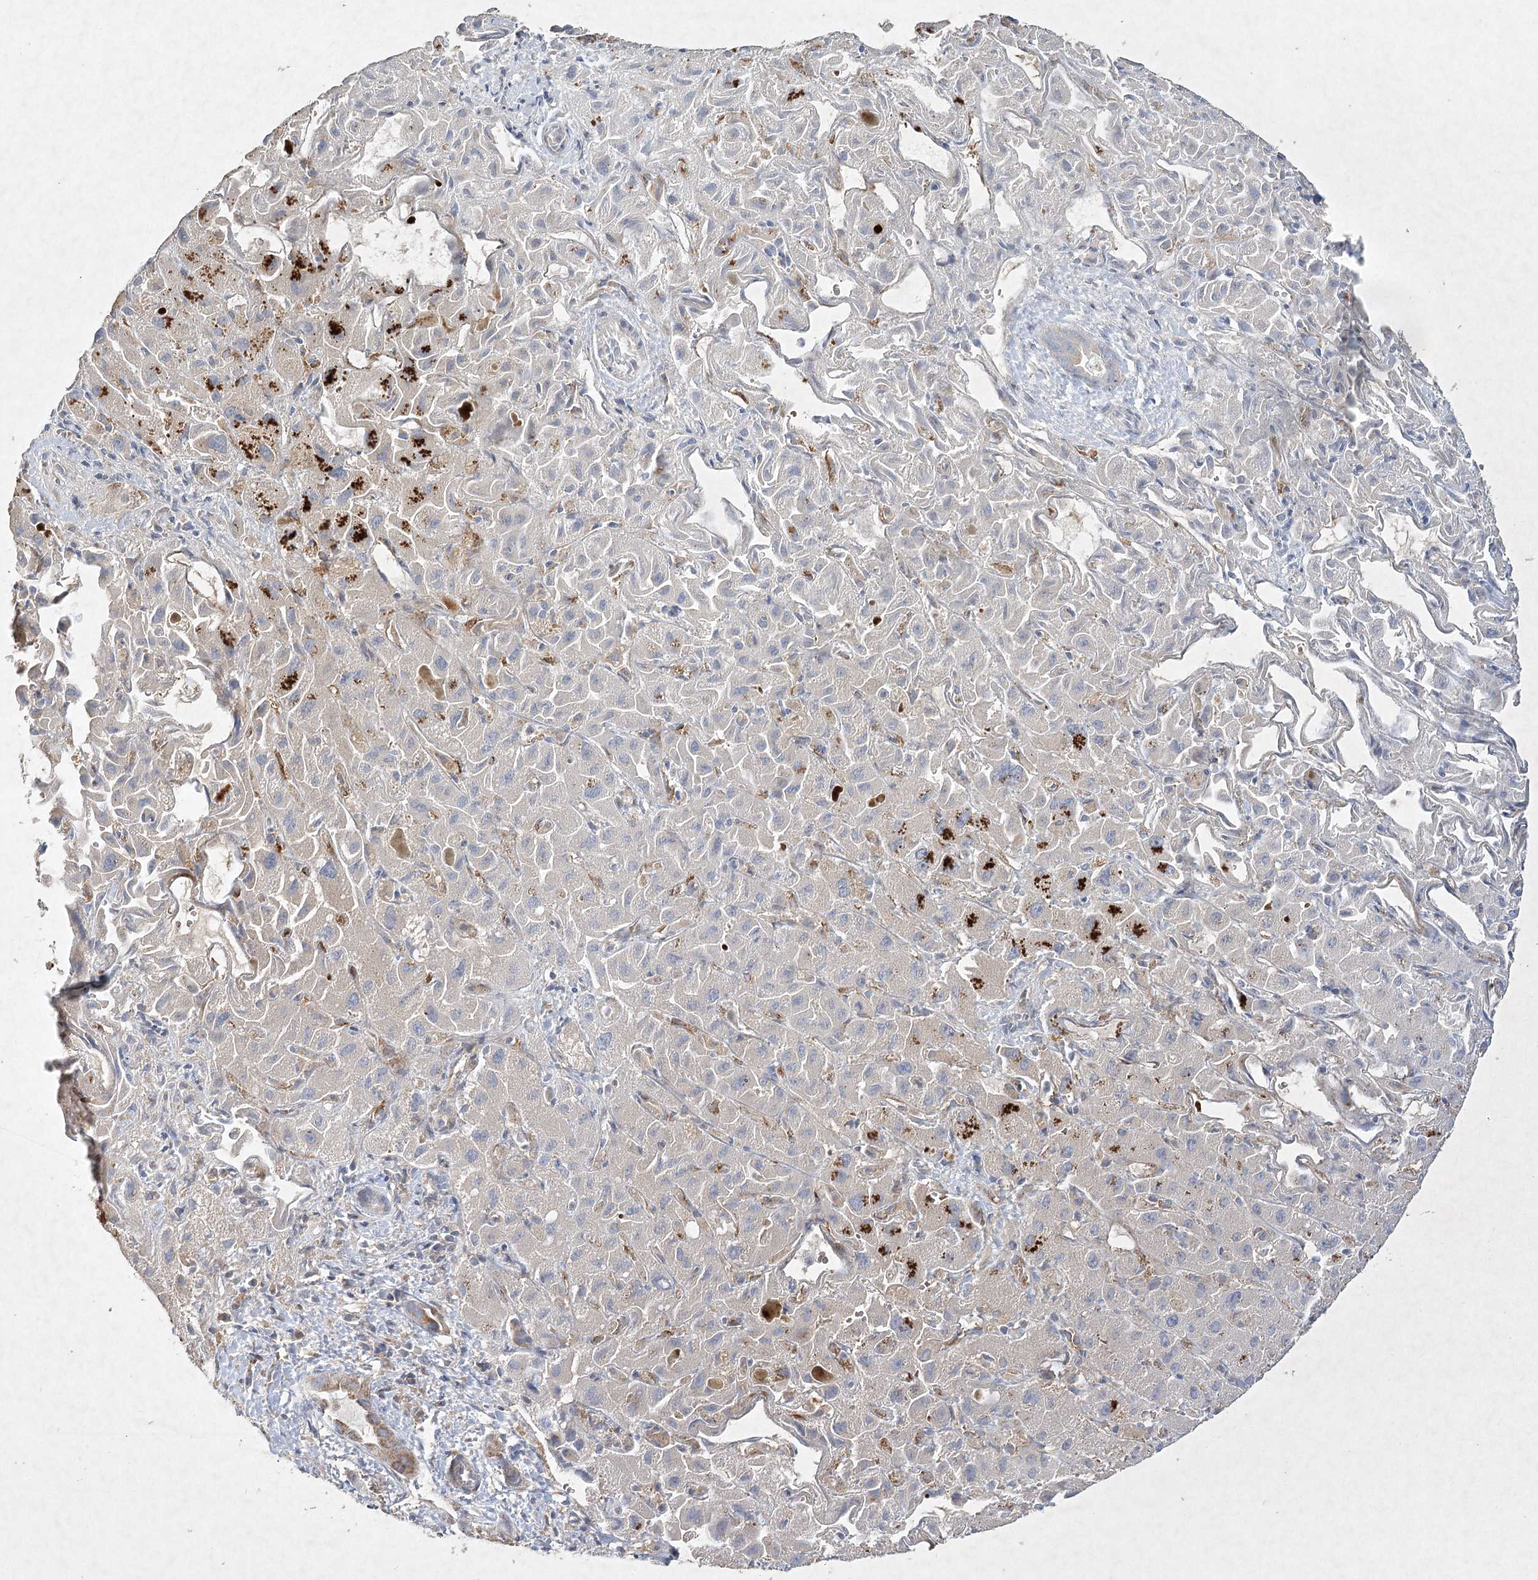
{"staining": {"intensity": "weak", "quantity": "<25%", "location": "cytoplasmic/membranous"}, "tissue": "liver cancer", "cell_type": "Tumor cells", "image_type": "cancer", "snomed": [{"axis": "morphology", "description": "Cholangiocarcinoma"}, {"axis": "topography", "description": "Liver"}], "caption": "IHC histopathology image of neoplastic tissue: human liver cancer (cholangiocarcinoma) stained with DAB (3,3'-diaminobenzidine) displays no significant protein staining in tumor cells.", "gene": "KBTBD4", "patient": {"sex": "female", "age": 52}}